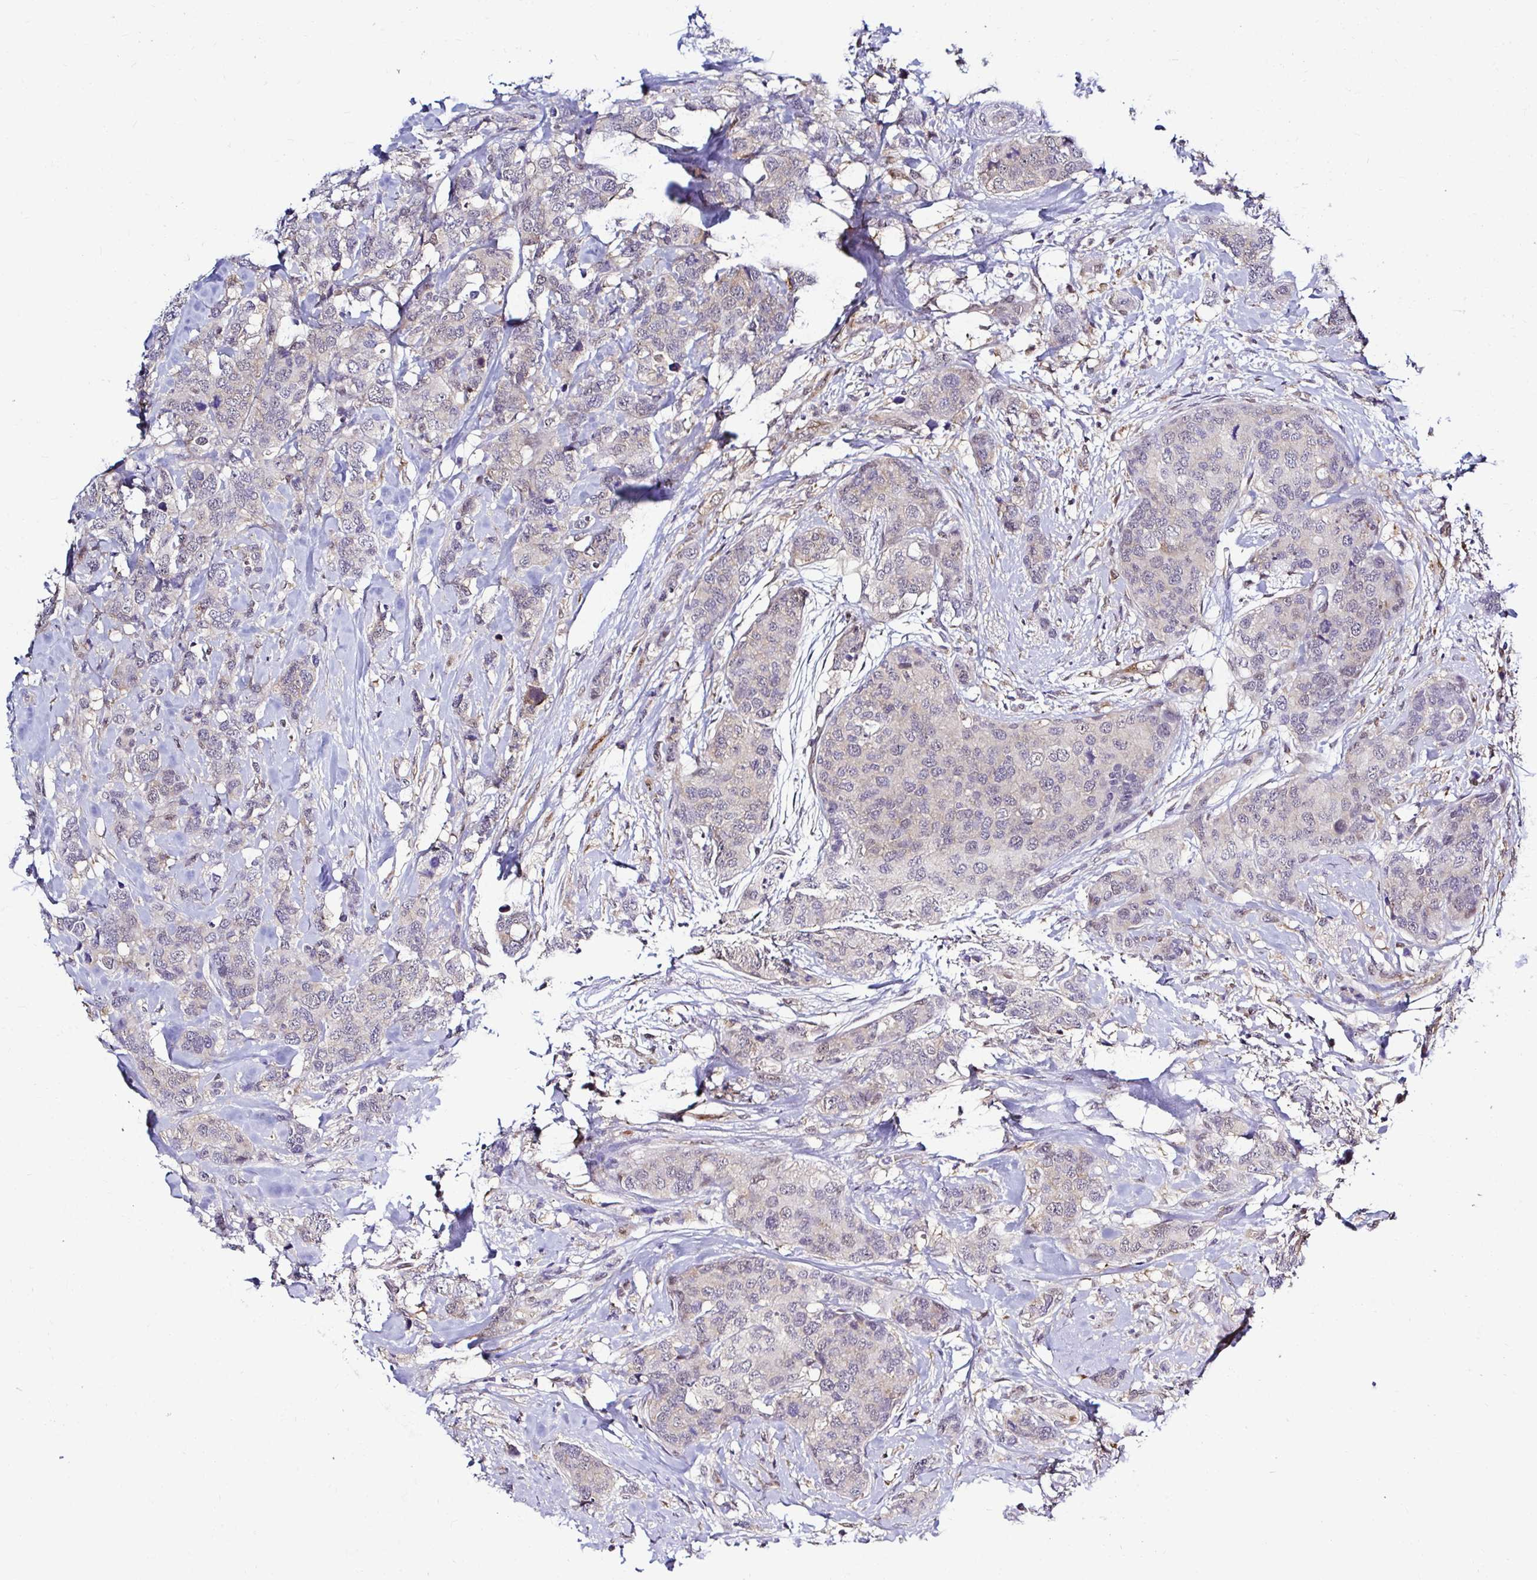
{"staining": {"intensity": "negative", "quantity": "none", "location": "none"}, "tissue": "breast cancer", "cell_type": "Tumor cells", "image_type": "cancer", "snomed": [{"axis": "morphology", "description": "Lobular carcinoma"}, {"axis": "topography", "description": "Breast"}], "caption": "Immunohistochemistry of lobular carcinoma (breast) exhibits no positivity in tumor cells.", "gene": "PSMD3", "patient": {"sex": "female", "age": 59}}